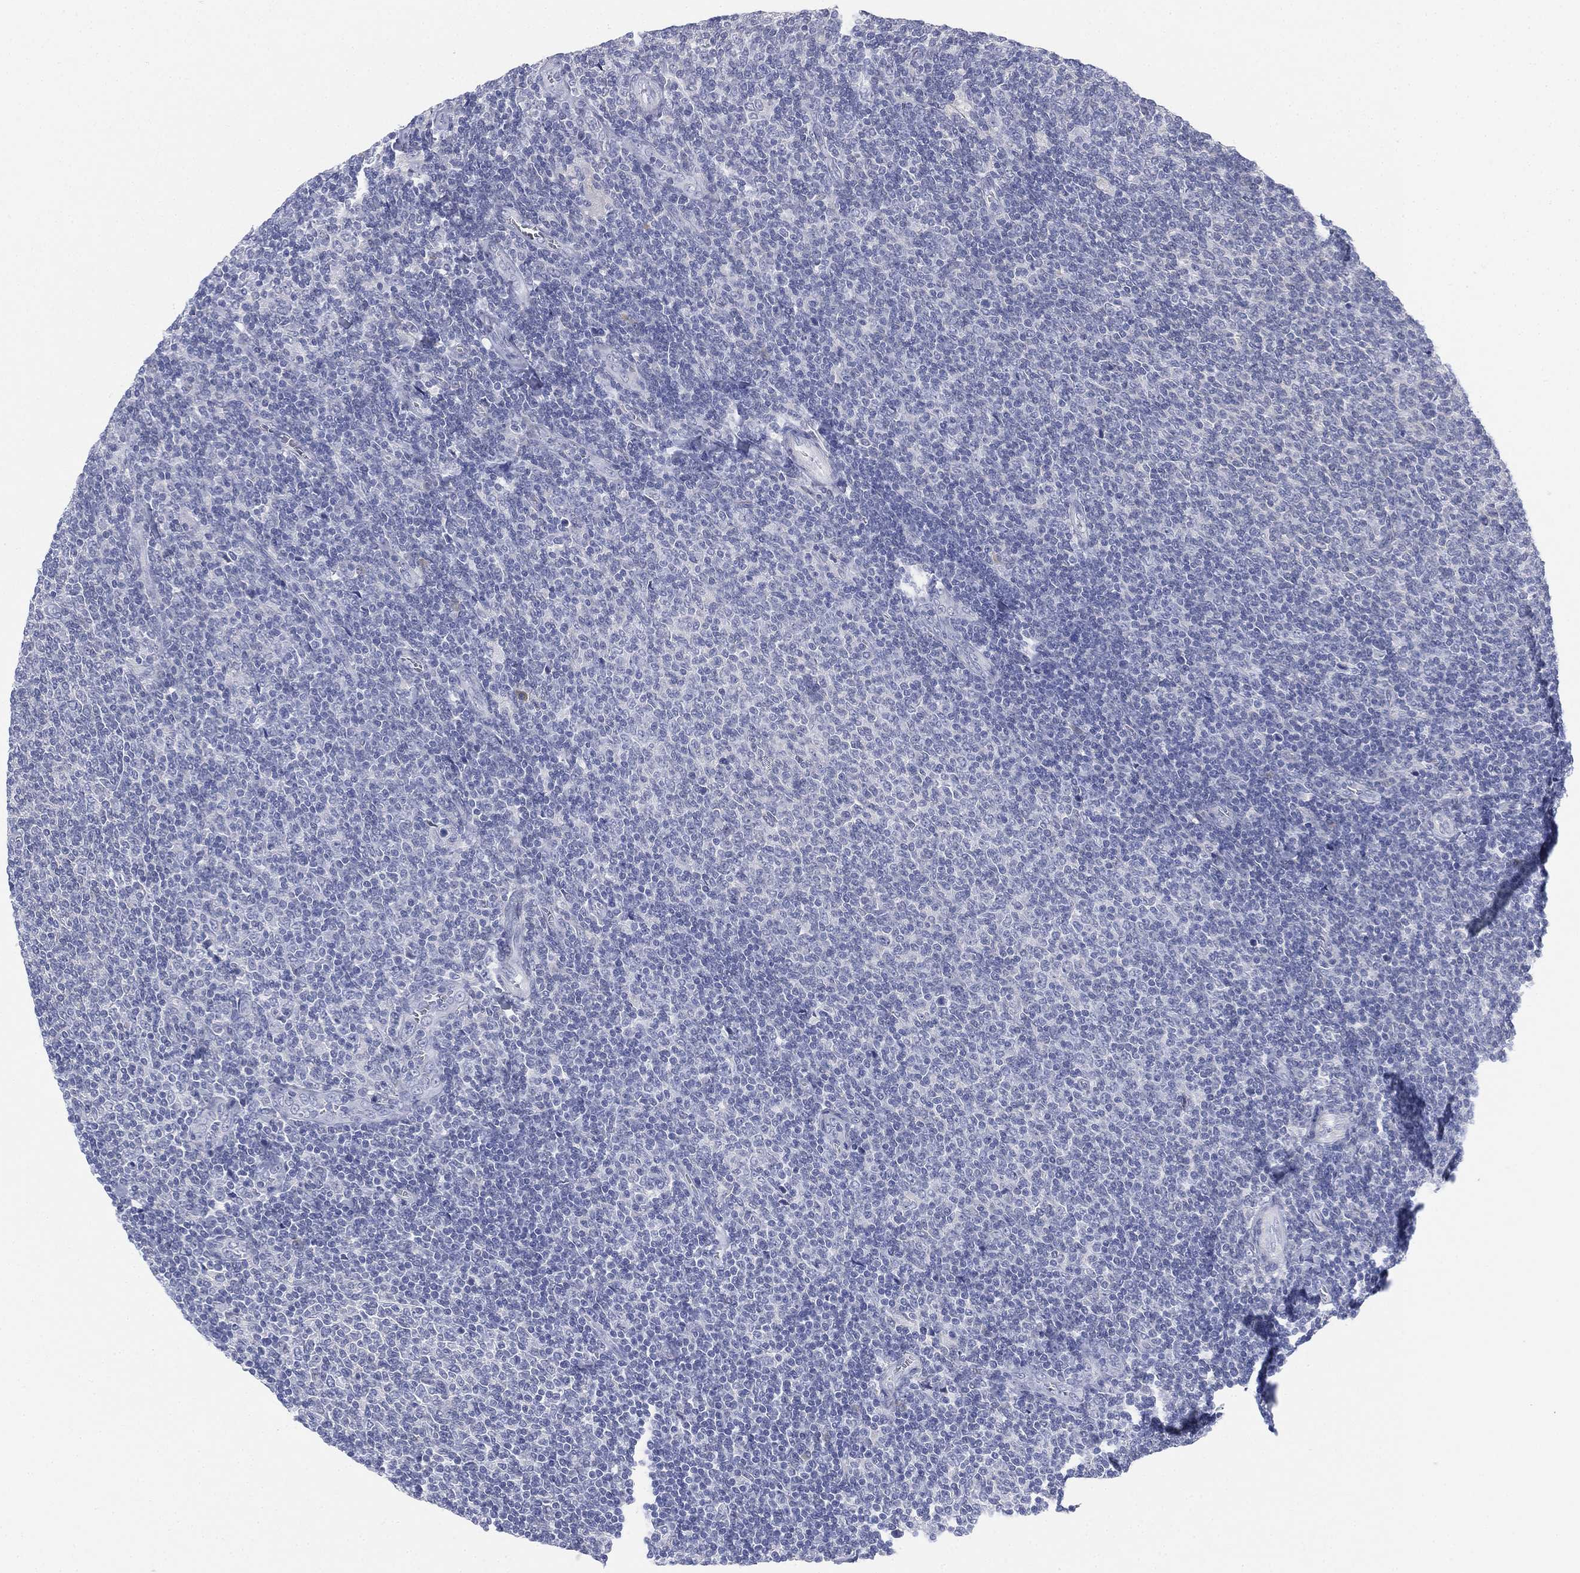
{"staining": {"intensity": "negative", "quantity": "none", "location": "none"}, "tissue": "lymphoma", "cell_type": "Tumor cells", "image_type": "cancer", "snomed": [{"axis": "morphology", "description": "Malignant lymphoma, non-Hodgkin's type, Low grade"}, {"axis": "topography", "description": "Lymph node"}], "caption": "Tumor cells show no significant expression in low-grade malignant lymphoma, non-Hodgkin's type.", "gene": "GCNA", "patient": {"sex": "male", "age": 52}}